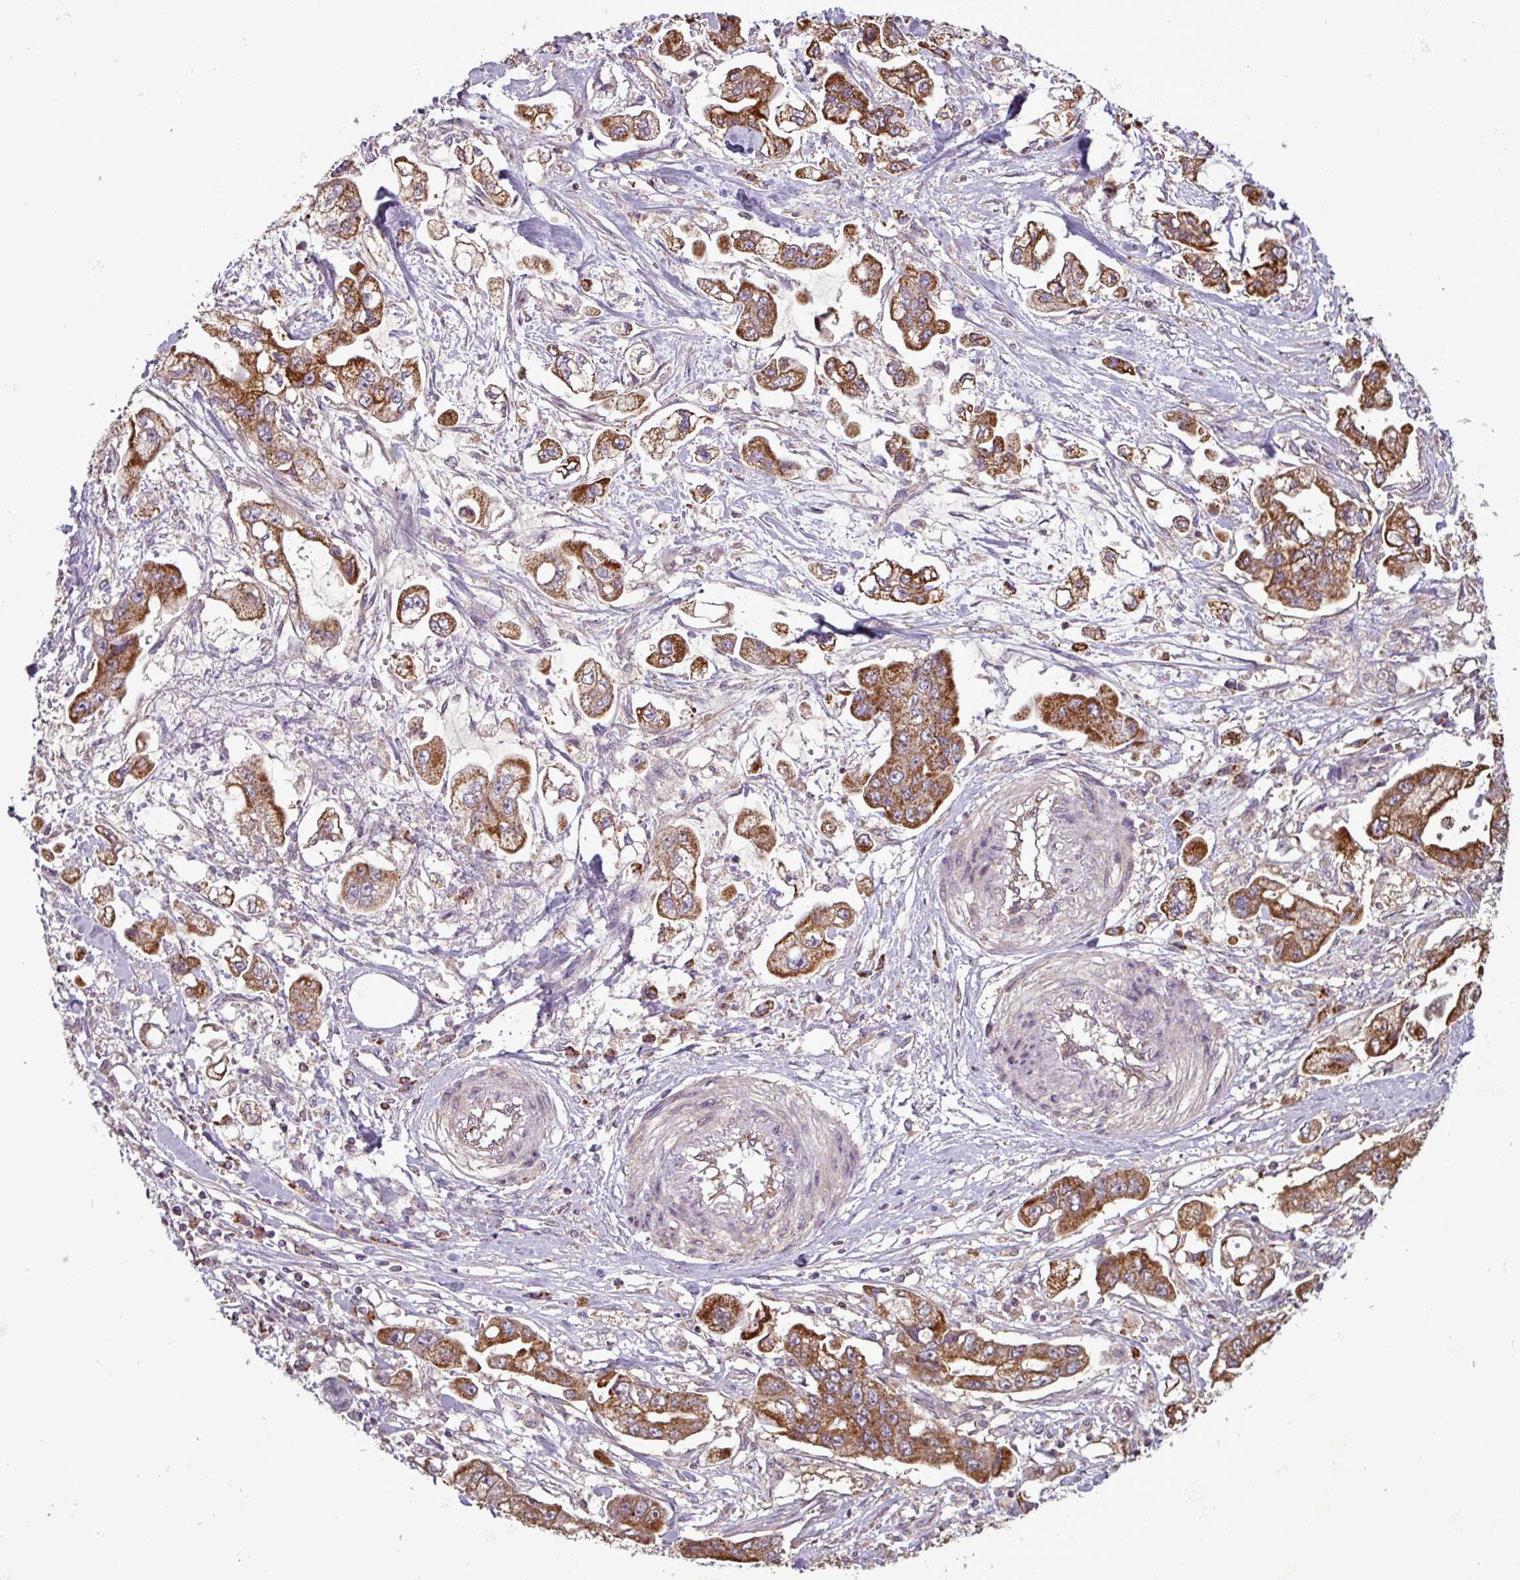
{"staining": {"intensity": "strong", "quantity": ">75%", "location": "cytoplasmic/membranous"}, "tissue": "stomach cancer", "cell_type": "Tumor cells", "image_type": "cancer", "snomed": [{"axis": "morphology", "description": "Adenocarcinoma, NOS"}, {"axis": "topography", "description": "Stomach"}], "caption": "IHC image of neoplastic tissue: stomach adenocarcinoma stained using immunohistochemistry demonstrates high levels of strong protein expression localized specifically in the cytoplasmic/membranous of tumor cells, appearing as a cytoplasmic/membranous brown color.", "gene": "MCTP2", "patient": {"sex": "male", "age": 62}}